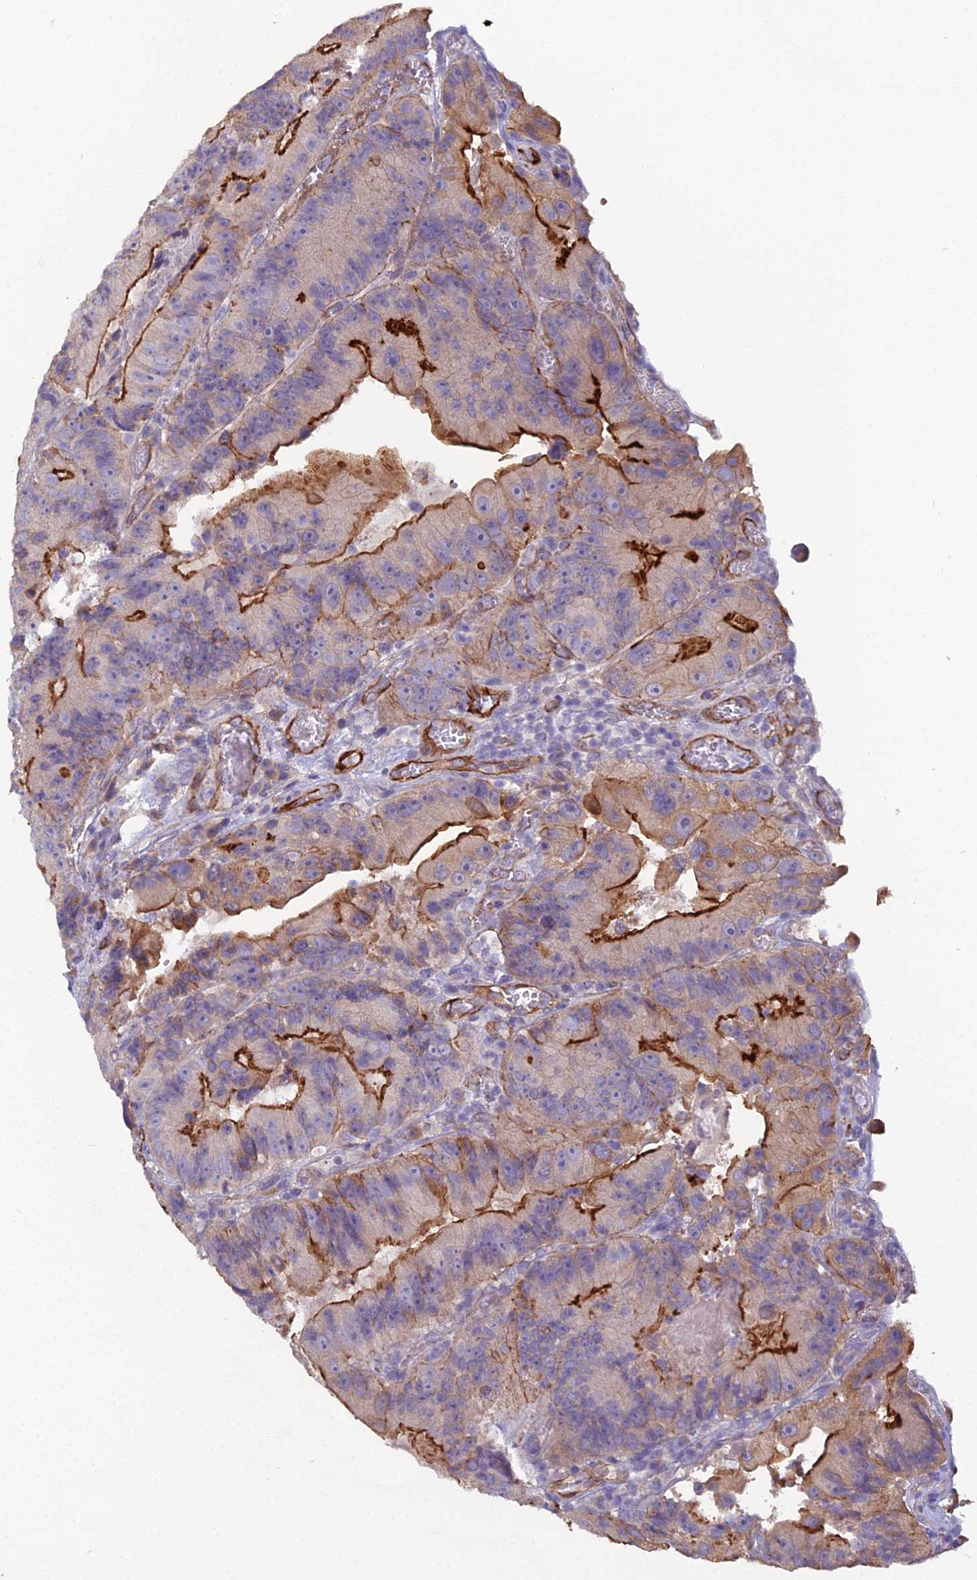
{"staining": {"intensity": "strong", "quantity": "25%-75%", "location": "cytoplasmic/membranous"}, "tissue": "colorectal cancer", "cell_type": "Tumor cells", "image_type": "cancer", "snomed": [{"axis": "morphology", "description": "Adenocarcinoma, NOS"}, {"axis": "topography", "description": "Colon"}], "caption": "Colorectal adenocarcinoma tissue demonstrates strong cytoplasmic/membranous positivity in about 25%-75% of tumor cells", "gene": "CFAP47", "patient": {"sex": "female", "age": 86}}